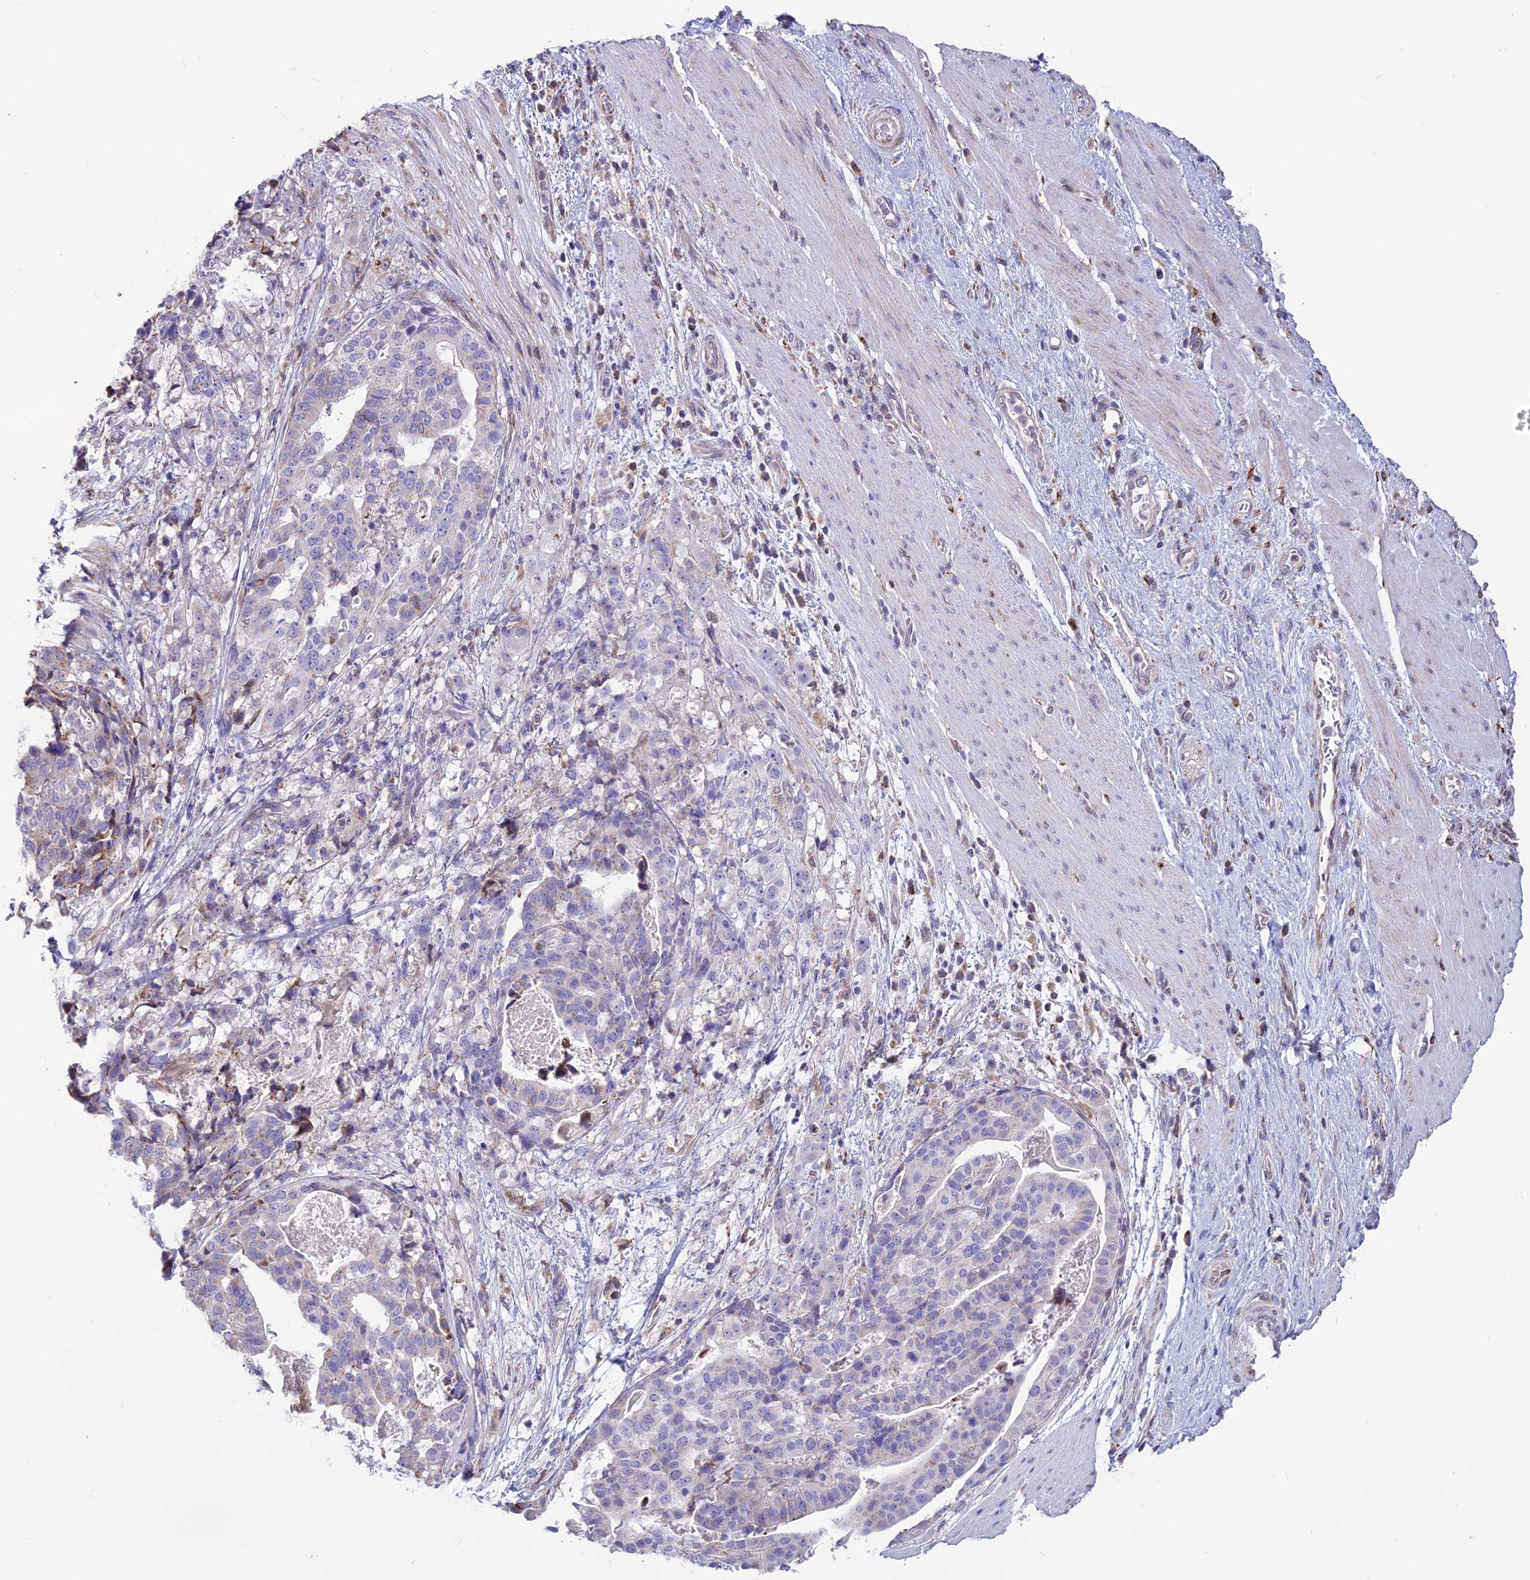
{"staining": {"intensity": "negative", "quantity": "none", "location": "none"}, "tissue": "stomach cancer", "cell_type": "Tumor cells", "image_type": "cancer", "snomed": [{"axis": "morphology", "description": "Adenocarcinoma, NOS"}, {"axis": "topography", "description": "Stomach"}], "caption": "Immunohistochemistry image of human stomach cancer (adenocarcinoma) stained for a protein (brown), which reveals no expression in tumor cells.", "gene": "DOC2B", "patient": {"sex": "male", "age": 48}}